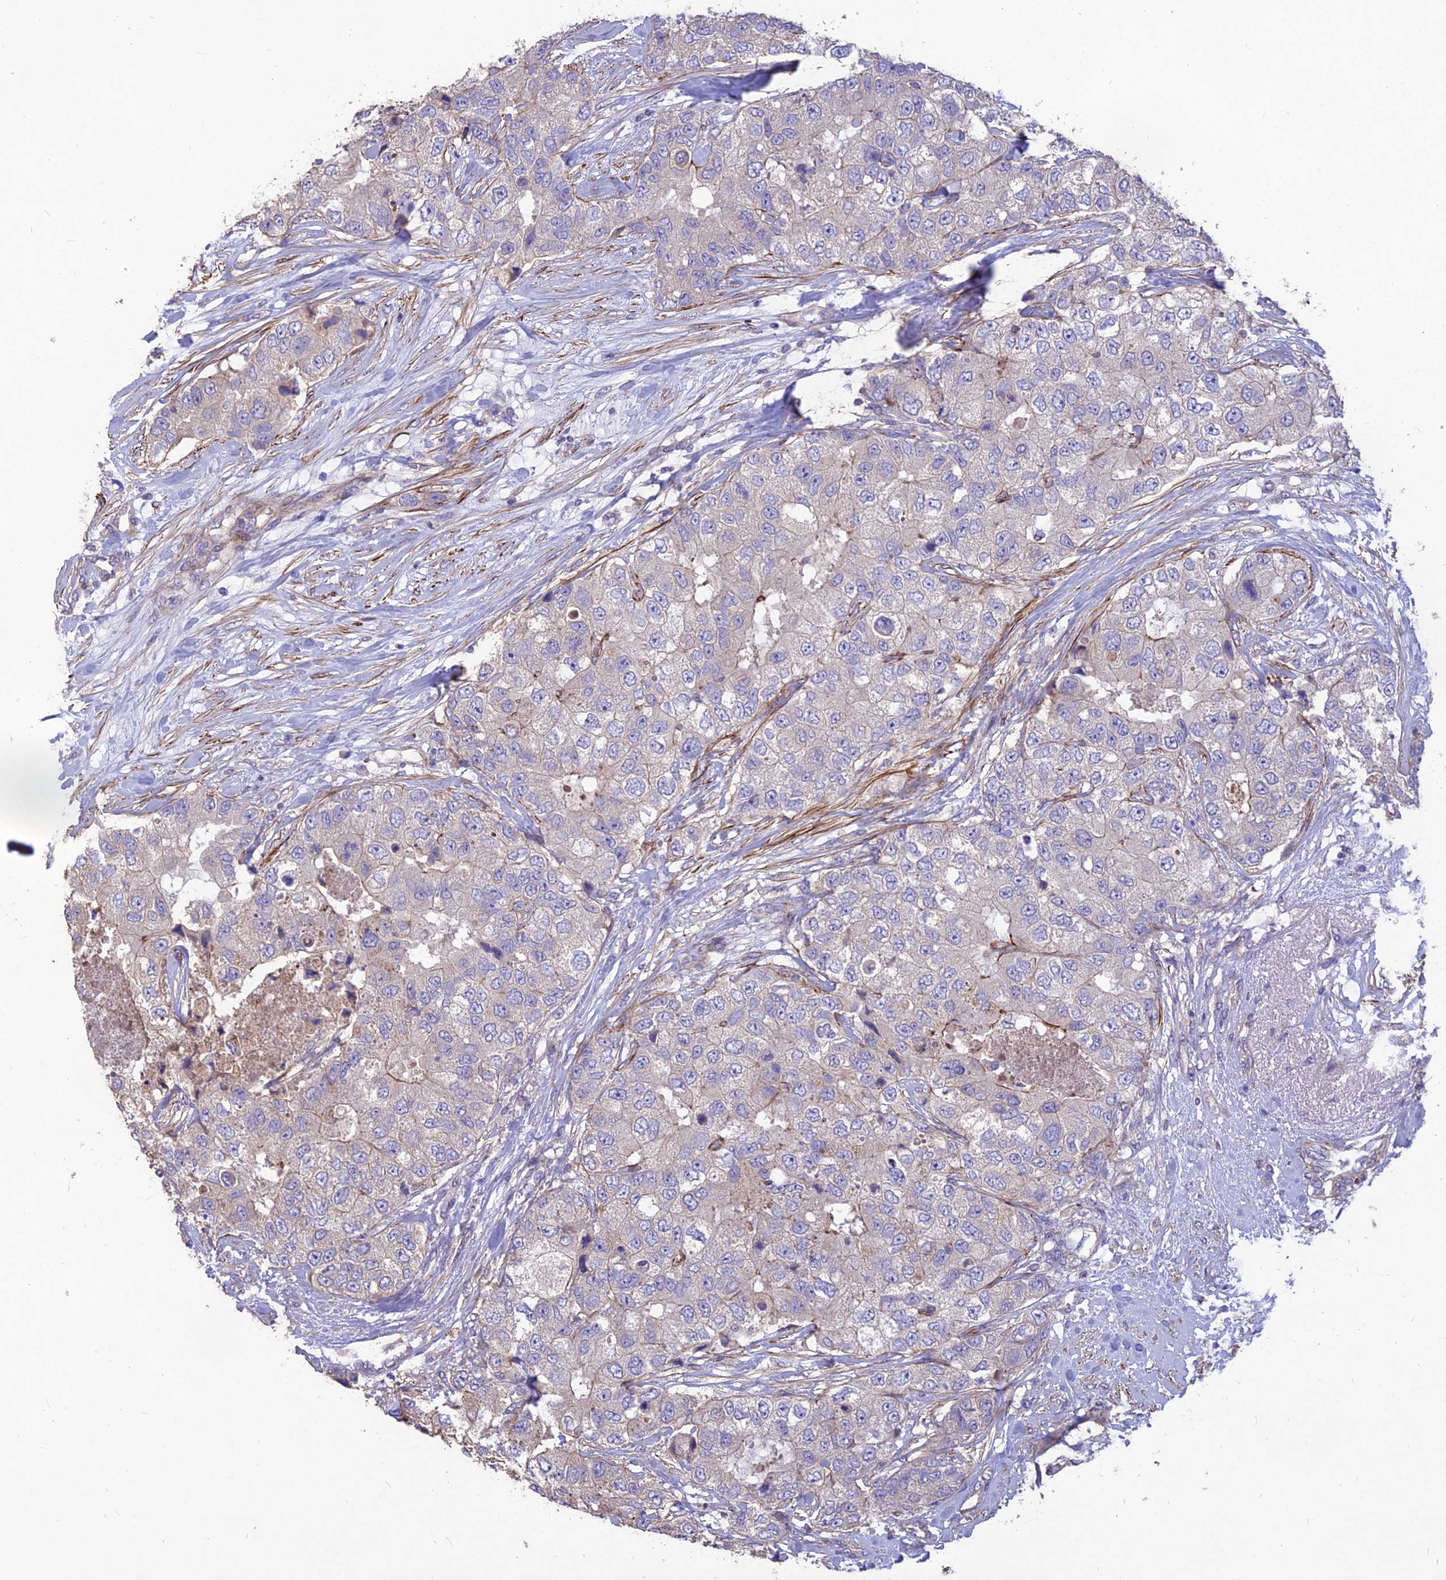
{"staining": {"intensity": "negative", "quantity": "none", "location": "none"}, "tissue": "breast cancer", "cell_type": "Tumor cells", "image_type": "cancer", "snomed": [{"axis": "morphology", "description": "Duct carcinoma"}, {"axis": "topography", "description": "Breast"}], "caption": "Protein analysis of breast cancer (invasive ductal carcinoma) shows no significant staining in tumor cells.", "gene": "CLUH", "patient": {"sex": "female", "age": 62}}